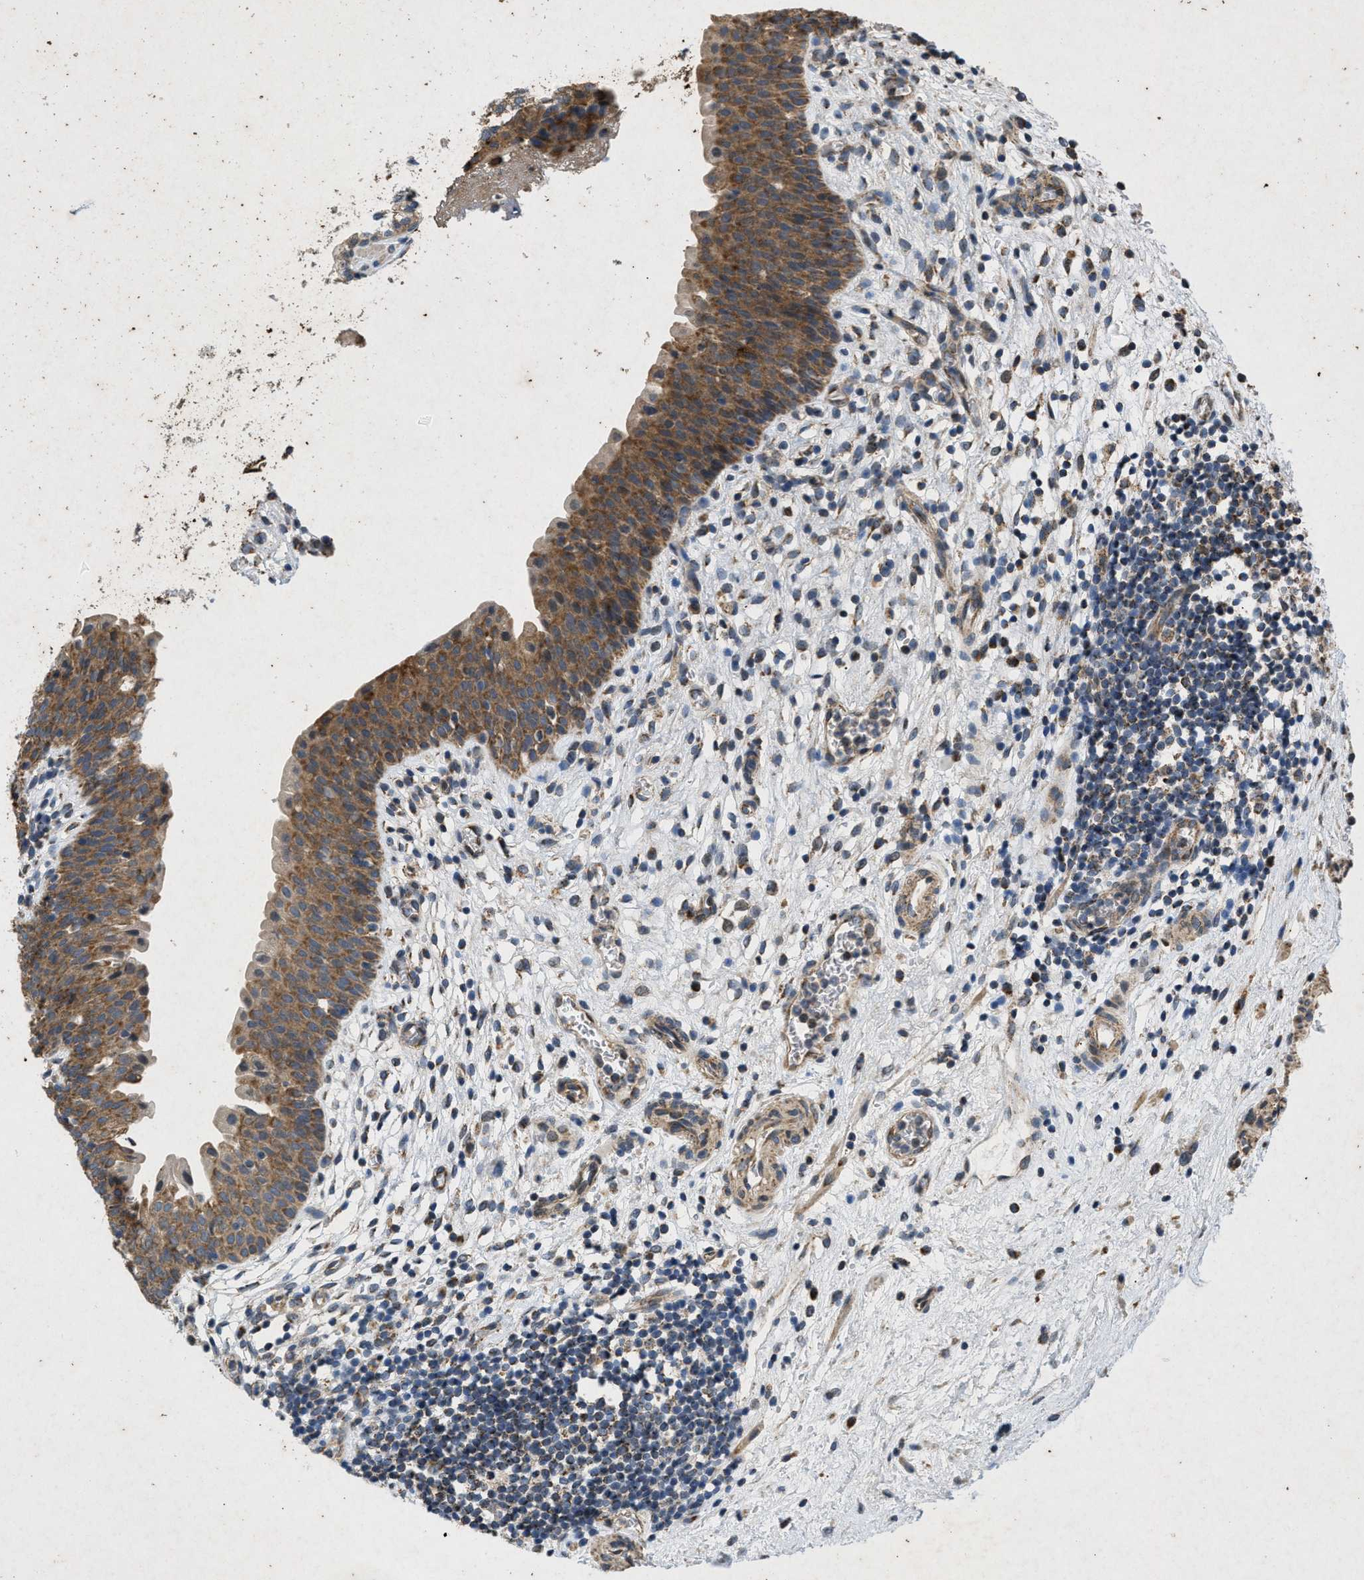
{"staining": {"intensity": "moderate", "quantity": ">75%", "location": "cytoplasmic/membranous"}, "tissue": "urinary bladder", "cell_type": "Urothelial cells", "image_type": "normal", "snomed": [{"axis": "morphology", "description": "Normal tissue, NOS"}, {"axis": "topography", "description": "Urinary bladder"}], "caption": "Urothelial cells demonstrate medium levels of moderate cytoplasmic/membranous positivity in about >75% of cells in unremarkable urinary bladder.", "gene": "PRKG2", "patient": {"sex": "male", "age": 37}}